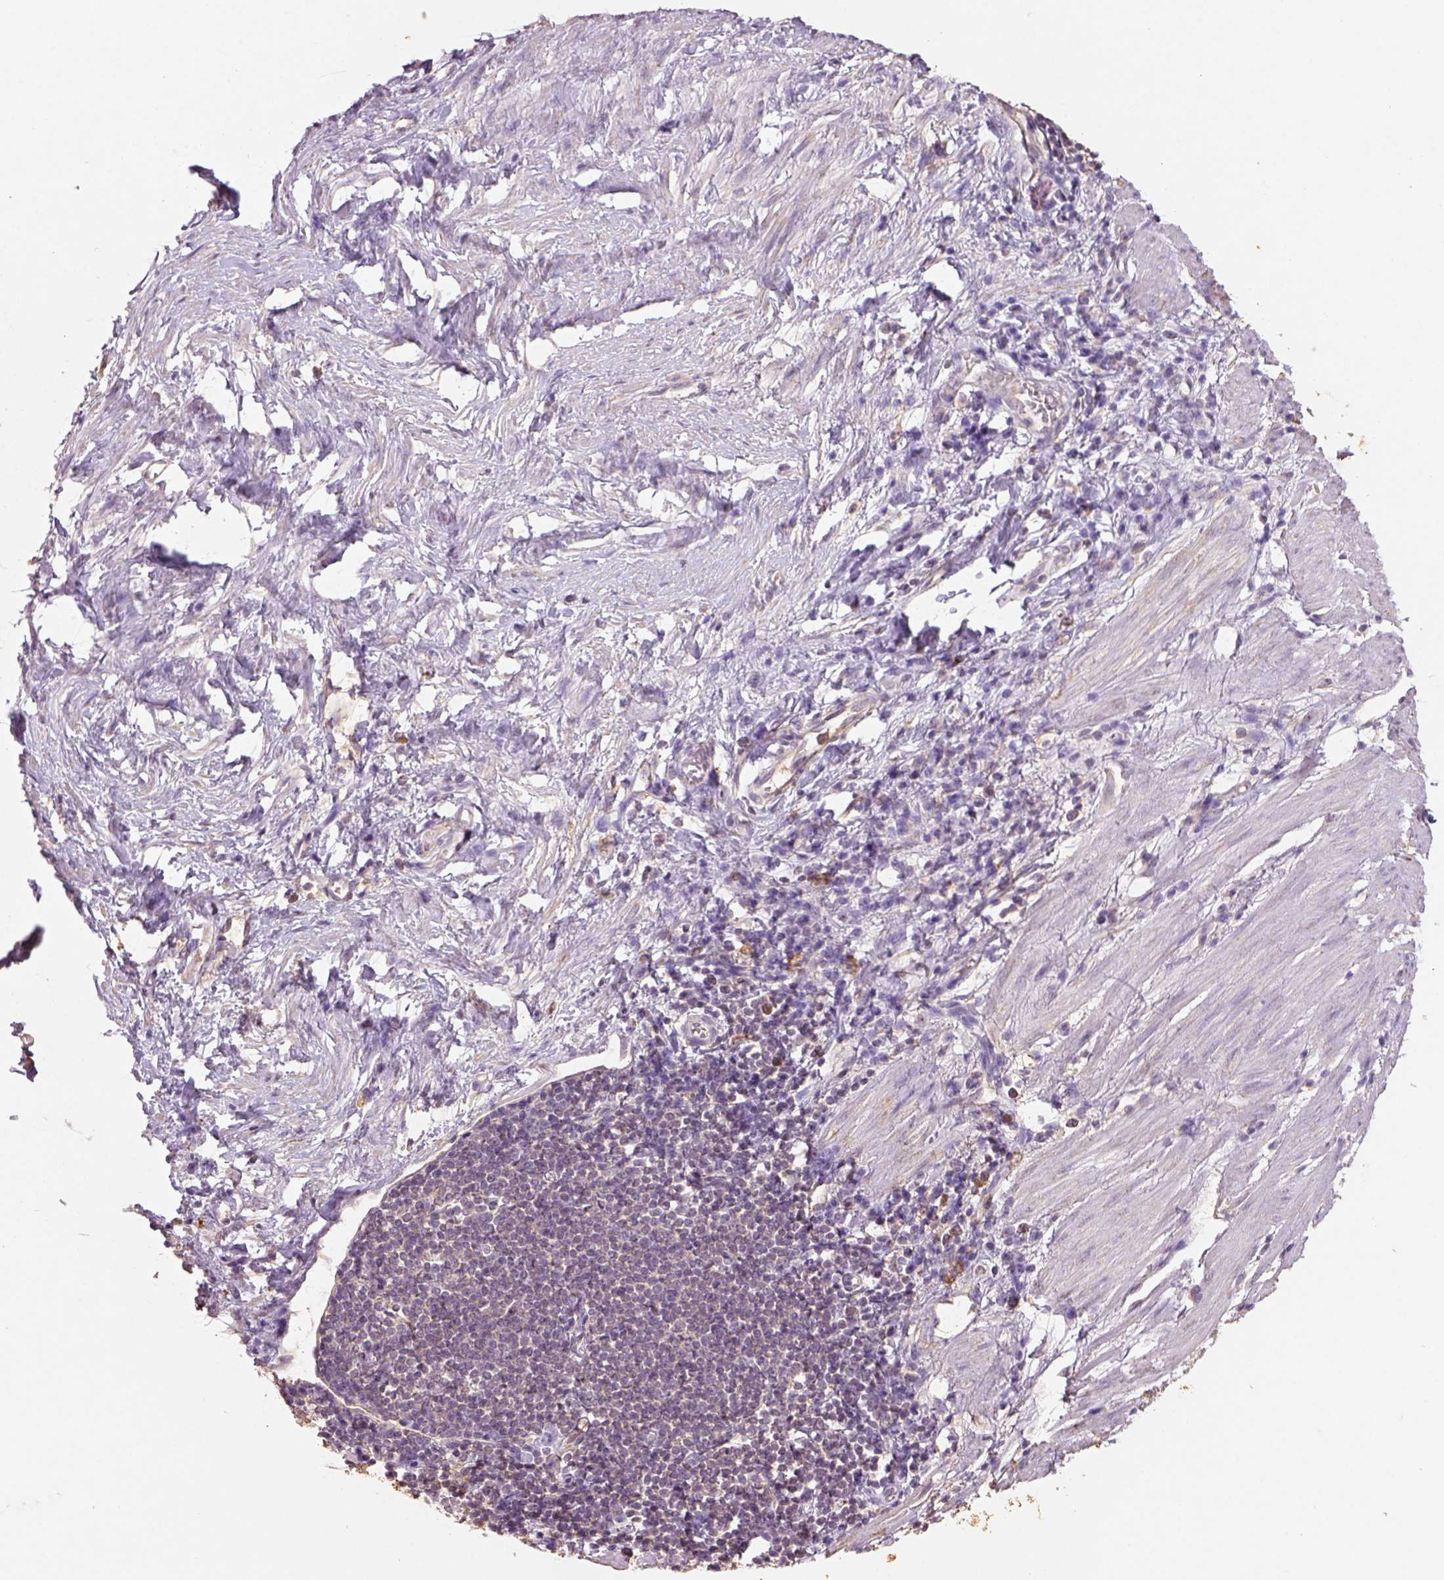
{"staining": {"intensity": "negative", "quantity": "none", "location": "none"}, "tissue": "stomach cancer", "cell_type": "Tumor cells", "image_type": "cancer", "snomed": [{"axis": "morphology", "description": "Adenocarcinoma, NOS"}, {"axis": "topography", "description": "Stomach"}], "caption": "Tumor cells show no significant protein positivity in stomach cancer (adenocarcinoma).", "gene": "AP2B1", "patient": {"sex": "male", "age": 58}}